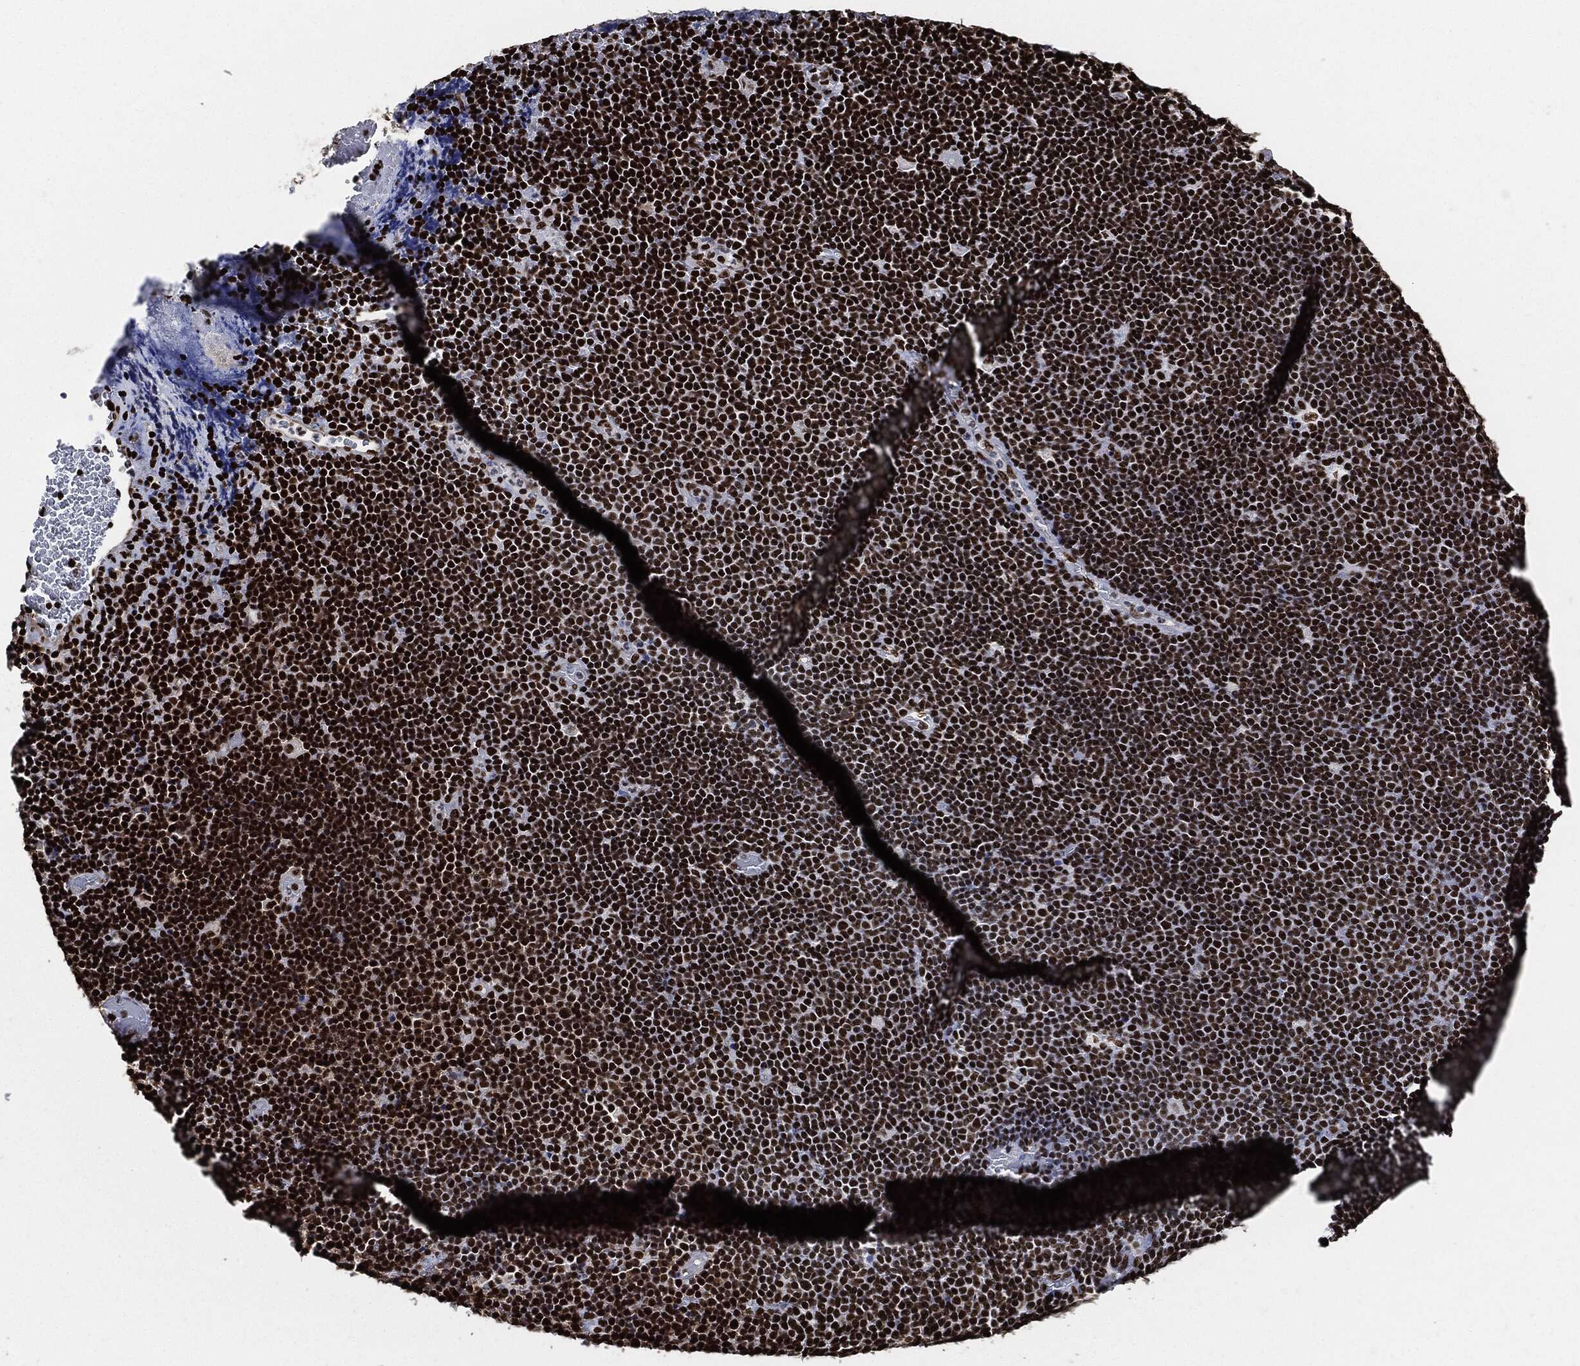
{"staining": {"intensity": "strong", "quantity": ">75%", "location": "nuclear"}, "tissue": "lymphoma", "cell_type": "Tumor cells", "image_type": "cancer", "snomed": [{"axis": "morphology", "description": "Malignant lymphoma, non-Hodgkin's type, Low grade"}, {"axis": "topography", "description": "Brain"}], "caption": "Lymphoma stained for a protein displays strong nuclear positivity in tumor cells.", "gene": "RECQL", "patient": {"sex": "female", "age": 66}}